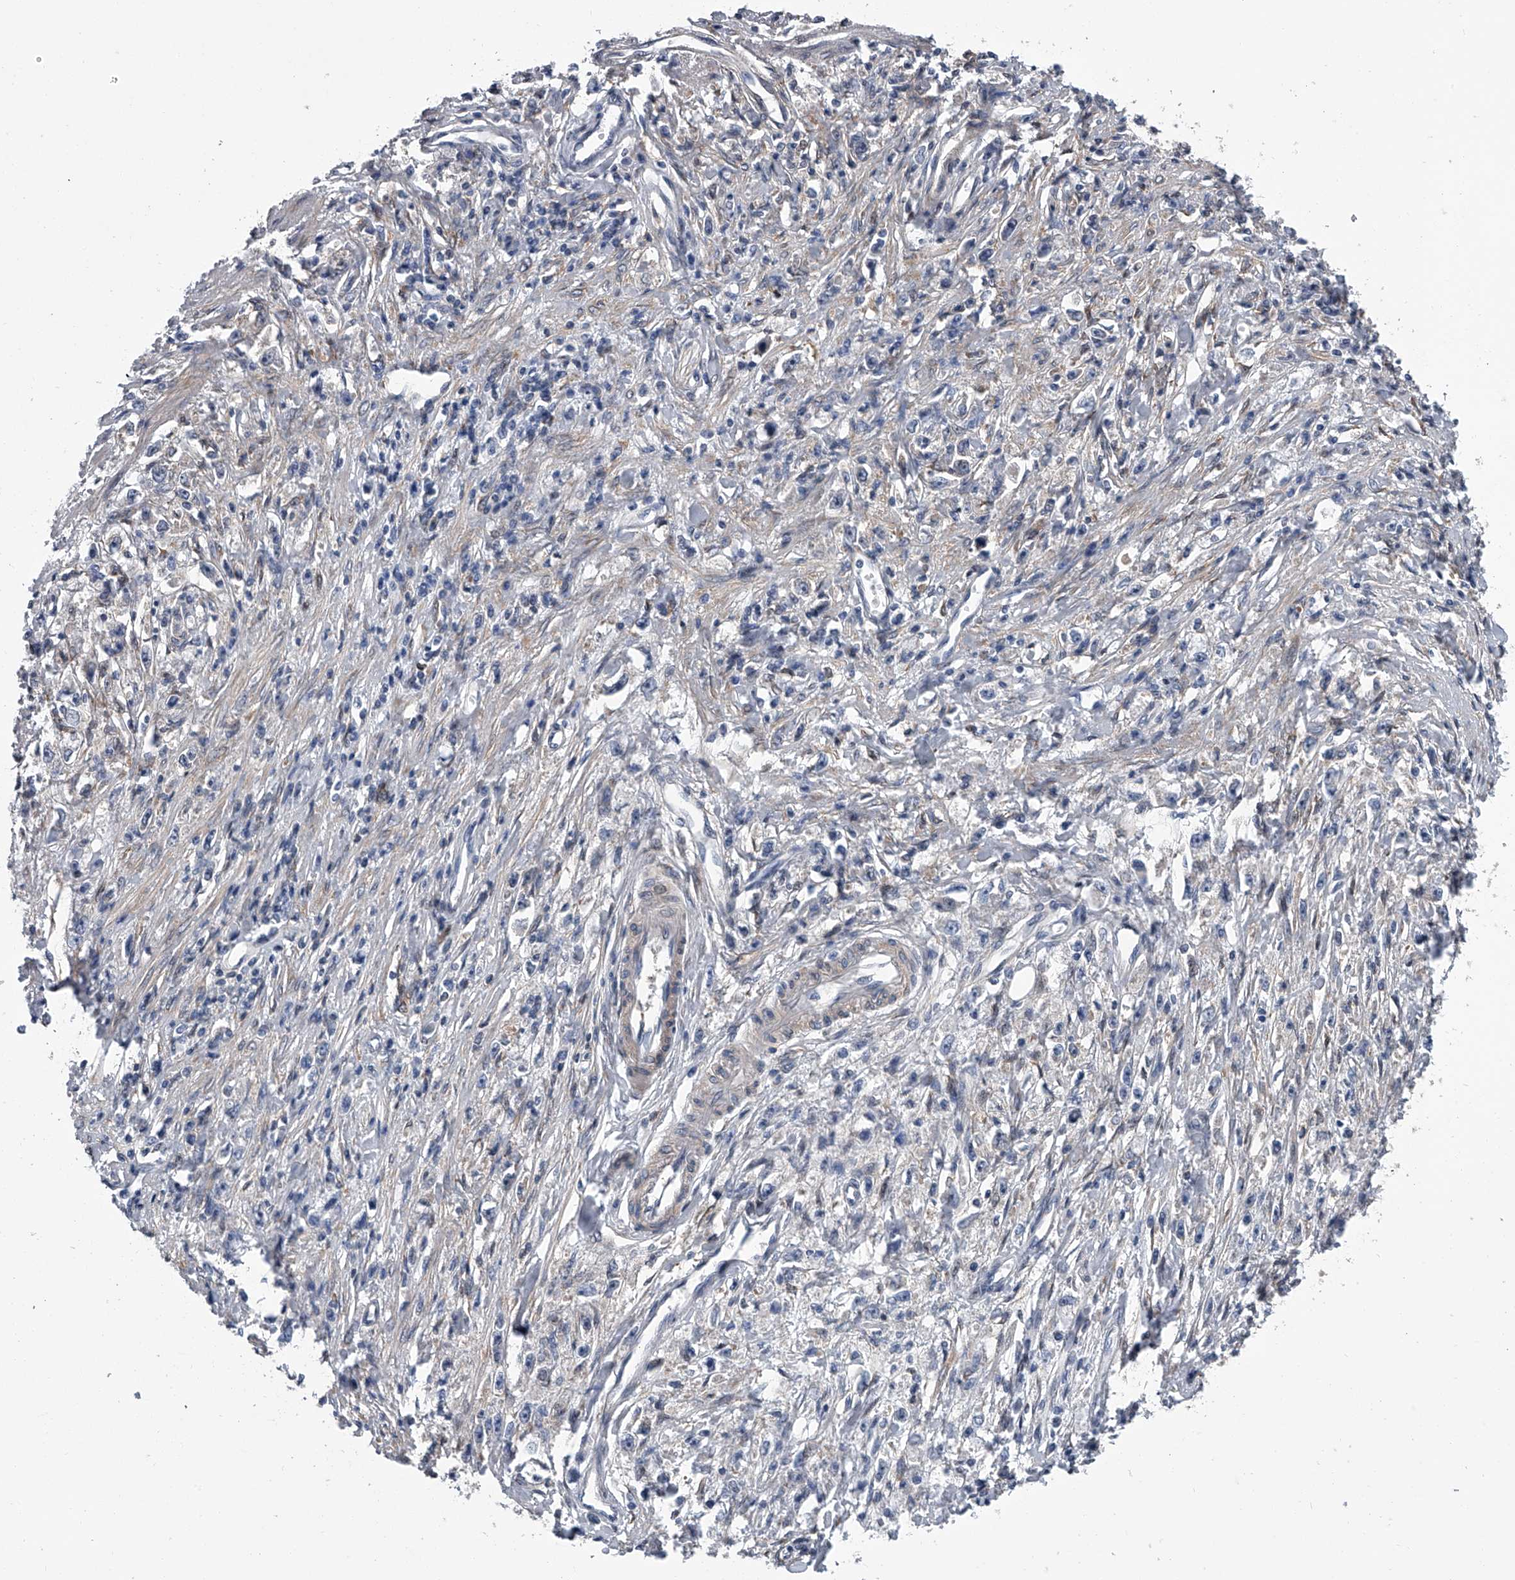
{"staining": {"intensity": "negative", "quantity": "none", "location": "none"}, "tissue": "stomach cancer", "cell_type": "Tumor cells", "image_type": "cancer", "snomed": [{"axis": "morphology", "description": "Adenocarcinoma, NOS"}, {"axis": "topography", "description": "Stomach"}], "caption": "A micrograph of stomach adenocarcinoma stained for a protein displays no brown staining in tumor cells.", "gene": "PPP2R5D", "patient": {"sex": "female", "age": 59}}